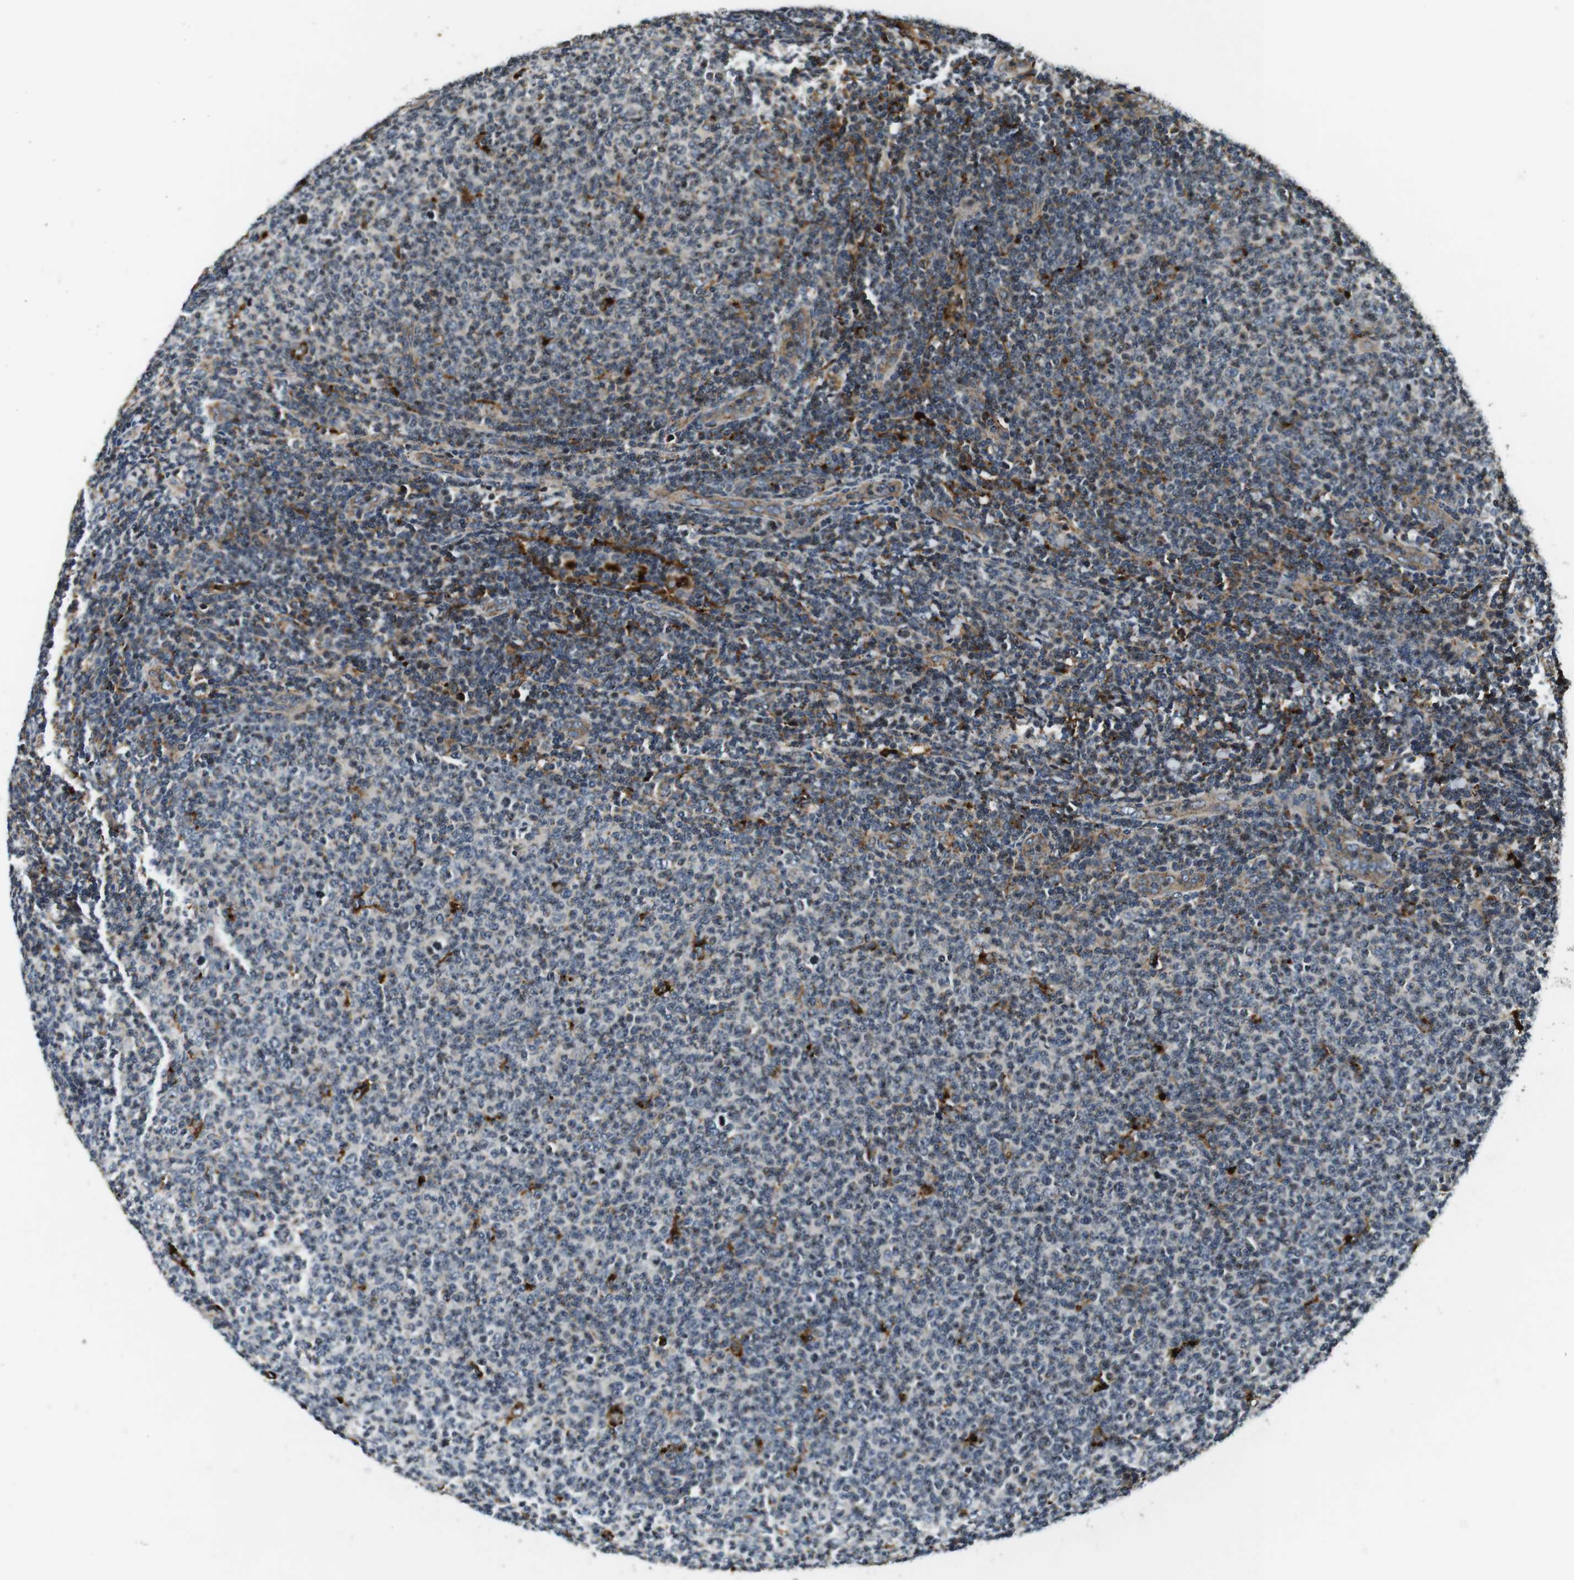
{"staining": {"intensity": "moderate", "quantity": "<25%", "location": "cytoplasmic/membranous"}, "tissue": "lymphoma", "cell_type": "Tumor cells", "image_type": "cancer", "snomed": [{"axis": "morphology", "description": "Malignant lymphoma, non-Hodgkin's type, Low grade"}, {"axis": "topography", "description": "Lymph node"}], "caption": "Immunohistochemical staining of malignant lymphoma, non-Hodgkin's type (low-grade) exhibits moderate cytoplasmic/membranous protein positivity in about <25% of tumor cells. (Brightfield microscopy of DAB IHC at high magnification).", "gene": "TXNRD1", "patient": {"sex": "male", "age": 66}}